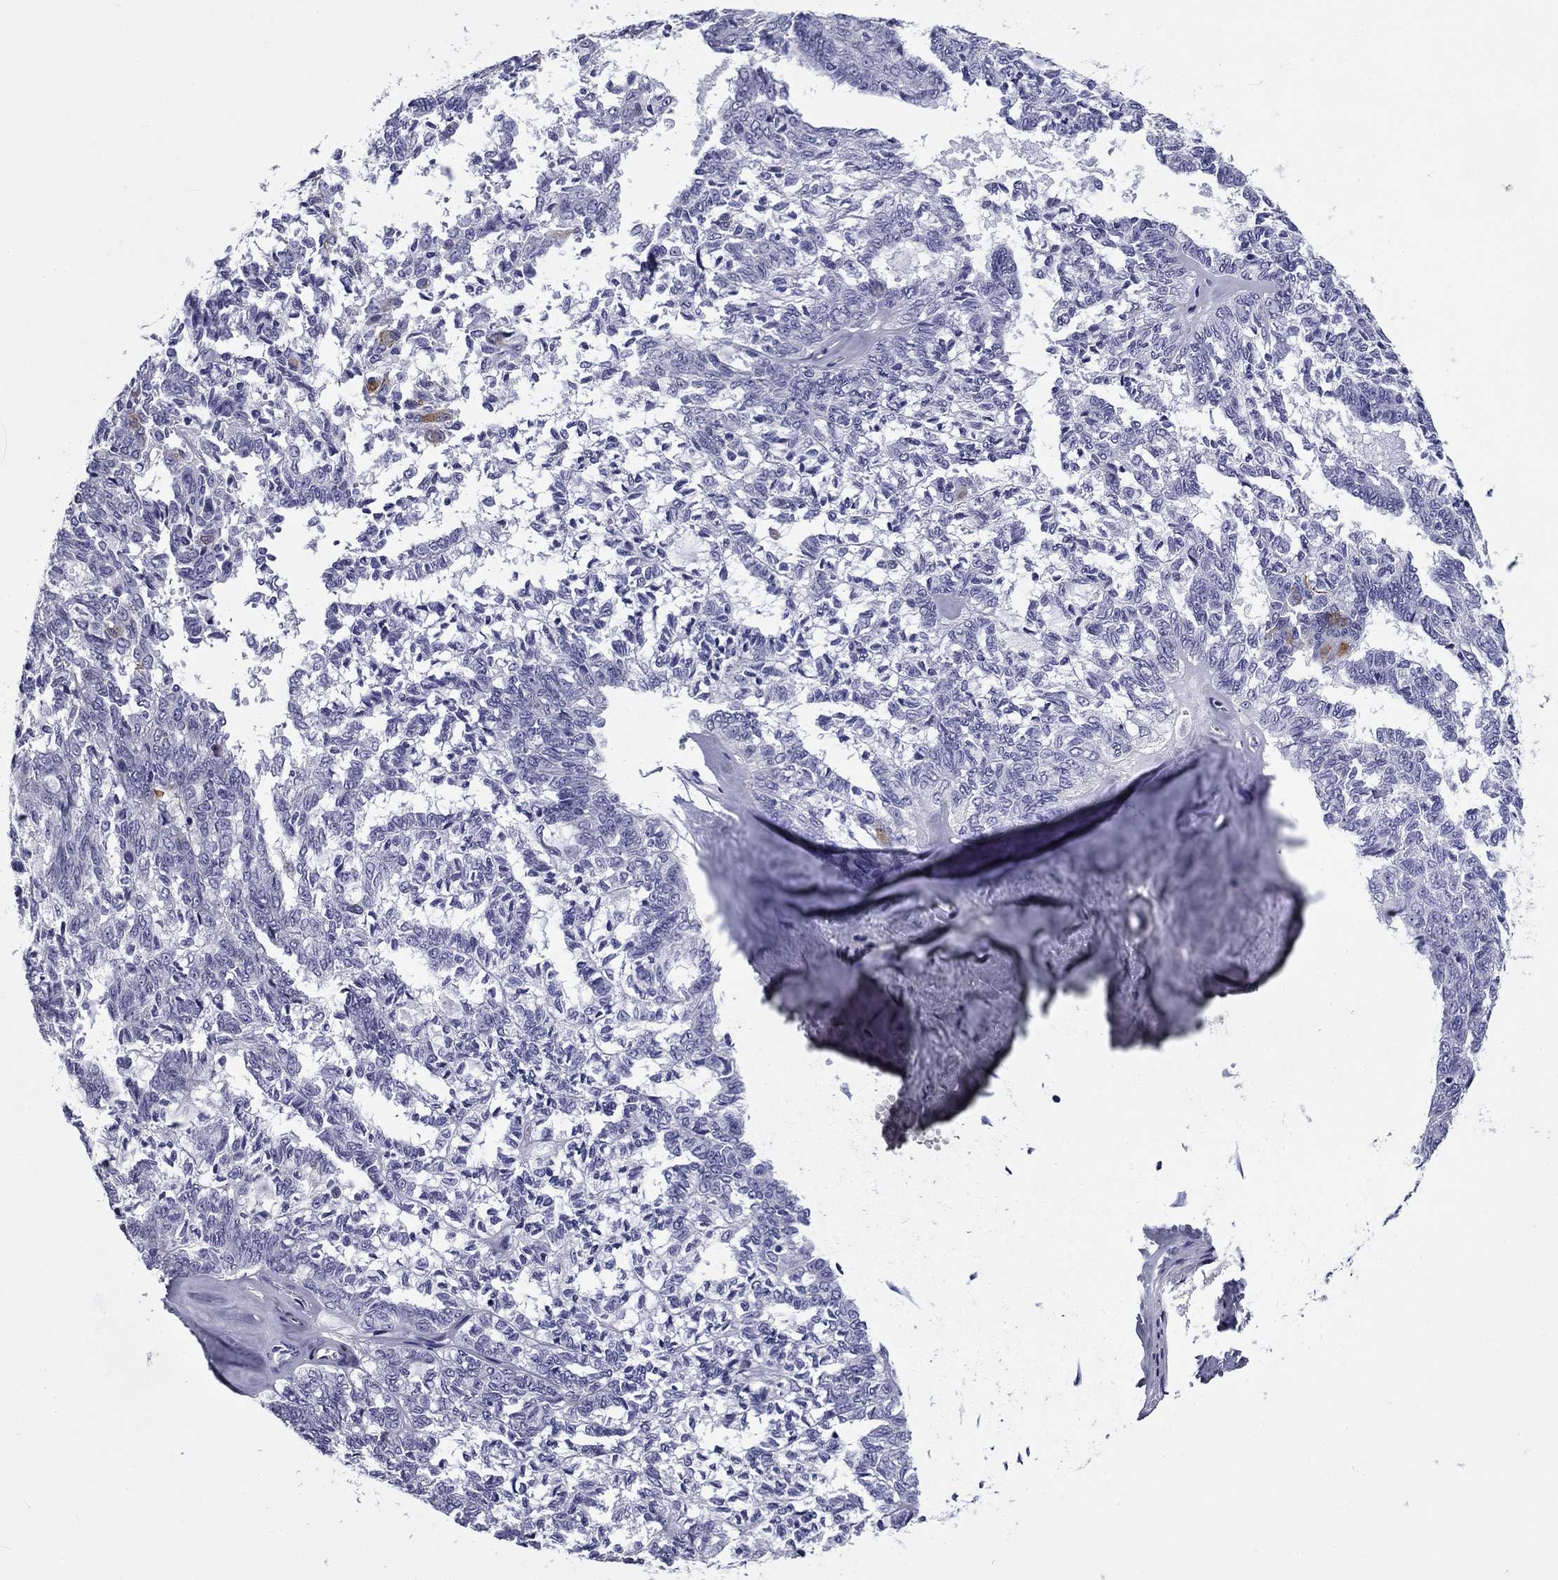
{"staining": {"intensity": "negative", "quantity": "none", "location": "none"}, "tissue": "ovarian cancer", "cell_type": "Tumor cells", "image_type": "cancer", "snomed": [{"axis": "morphology", "description": "Cystadenocarcinoma, serous, NOS"}, {"axis": "topography", "description": "Ovary"}], "caption": "This is an IHC histopathology image of ovarian cancer. There is no positivity in tumor cells.", "gene": "DNALI1", "patient": {"sex": "female", "age": 71}}